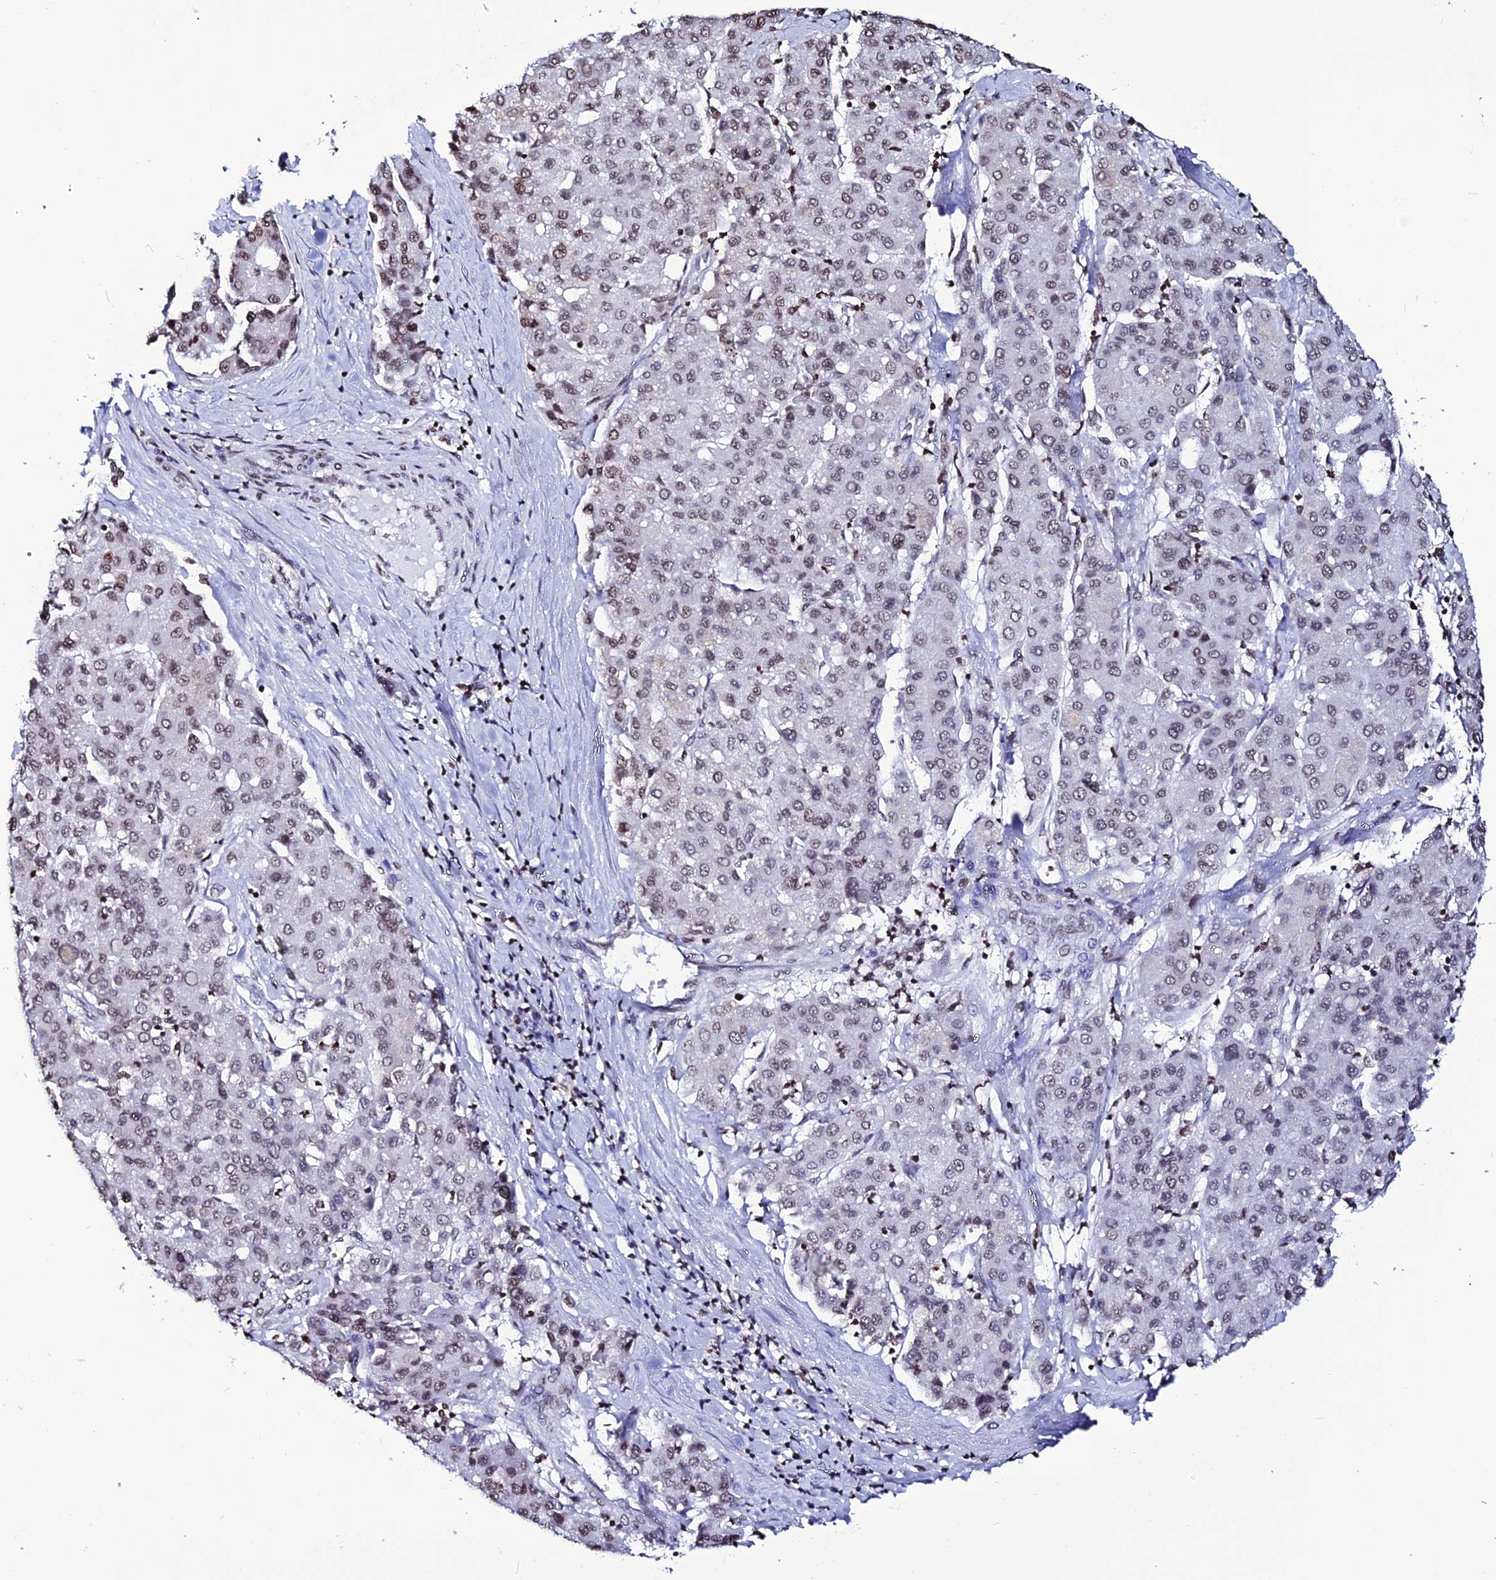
{"staining": {"intensity": "weak", "quantity": "25%-75%", "location": "nuclear"}, "tissue": "liver cancer", "cell_type": "Tumor cells", "image_type": "cancer", "snomed": [{"axis": "morphology", "description": "Carcinoma, Hepatocellular, NOS"}, {"axis": "topography", "description": "Liver"}], "caption": "This photomicrograph reveals immunohistochemistry (IHC) staining of liver cancer, with low weak nuclear positivity in about 25%-75% of tumor cells.", "gene": "MACROH2A2", "patient": {"sex": "male", "age": 65}}